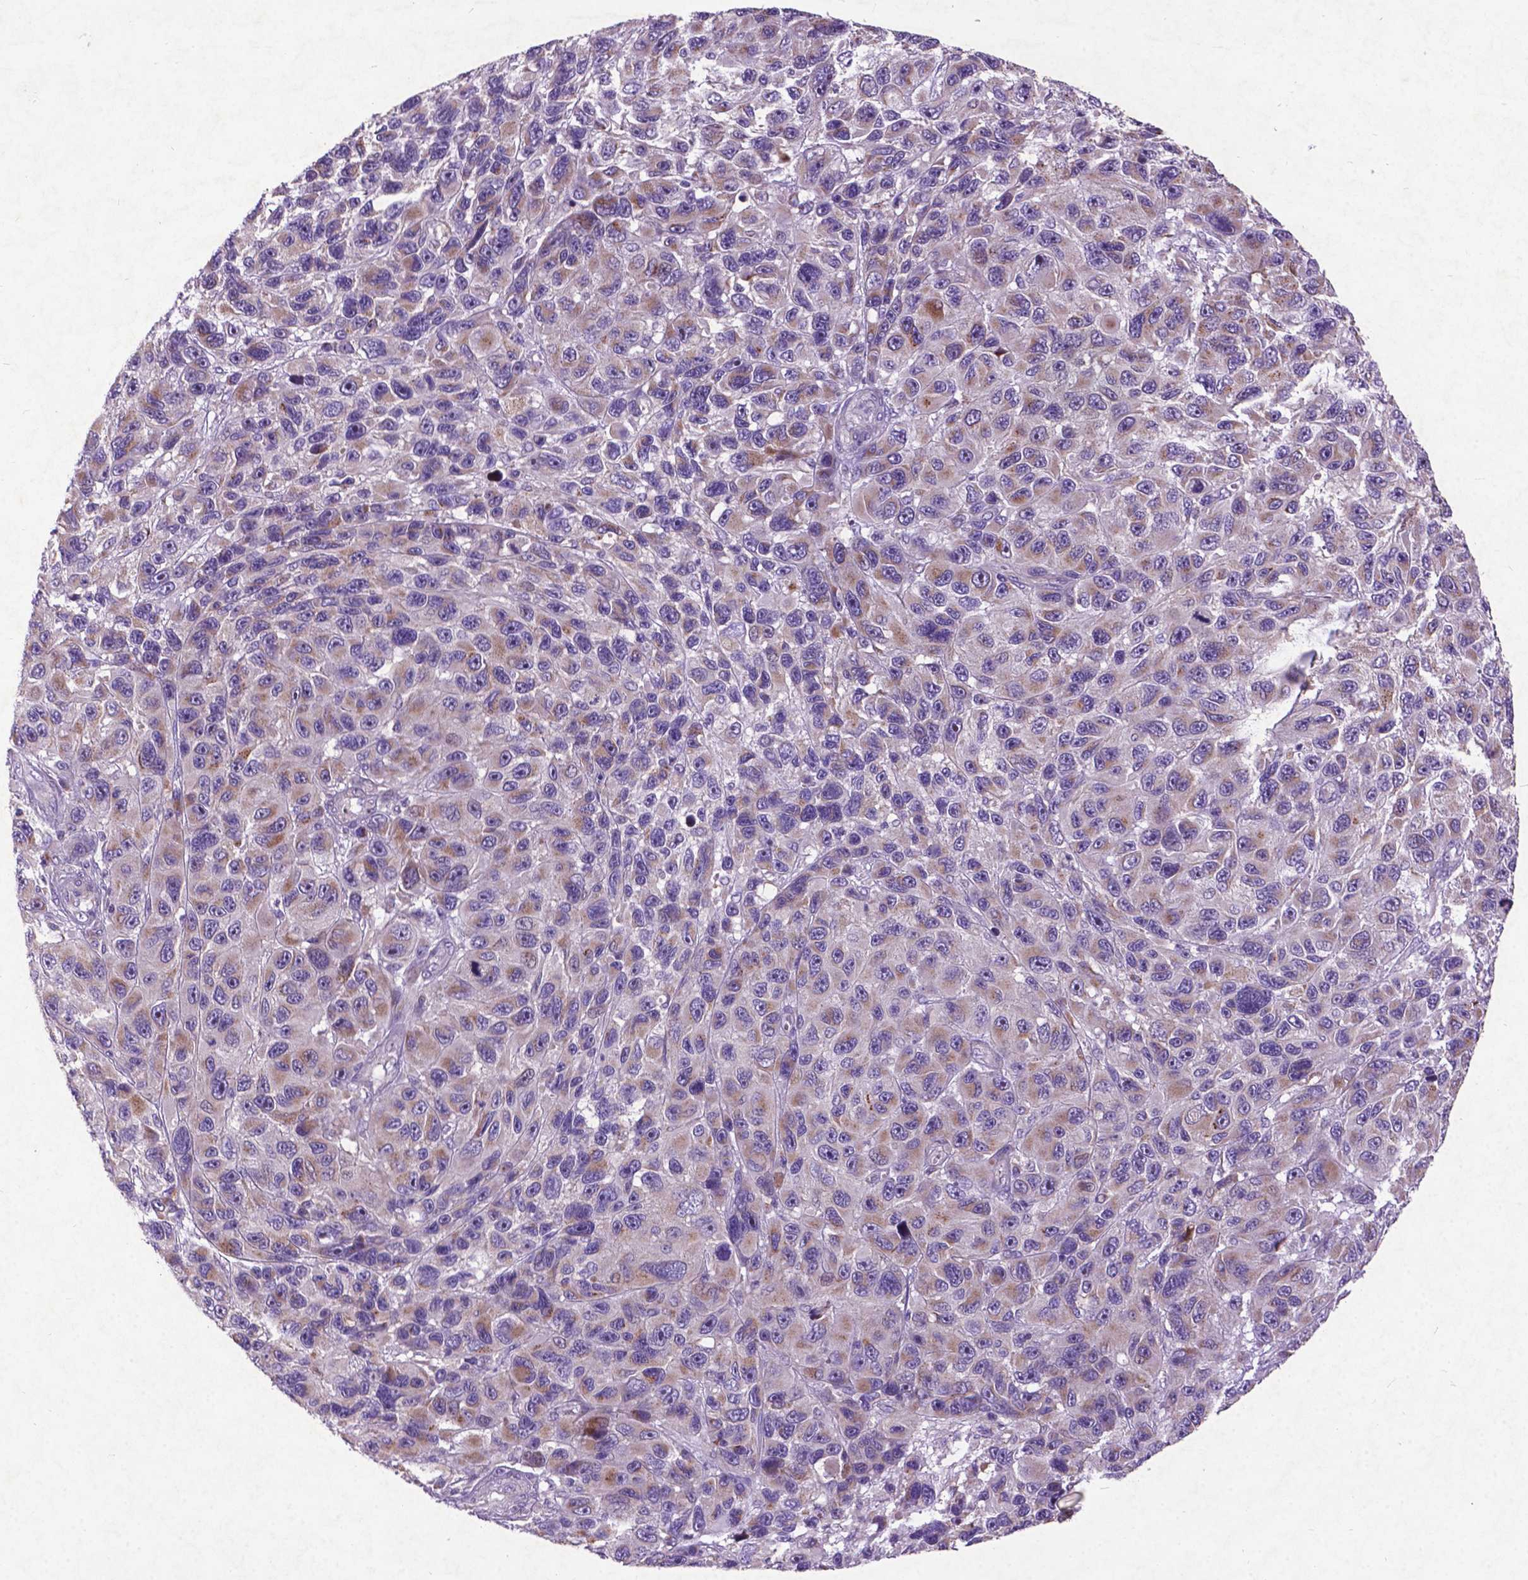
{"staining": {"intensity": "weak", "quantity": ">75%", "location": "cytoplasmic/membranous"}, "tissue": "melanoma", "cell_type": "Tumor cells", "image_type": "cancer", "snomed": [{"axis": "morphology", "description": "Malignant melanoma, NOS"}, {"axis": "topography", "description": "Skin"}], "caption": "Protein staining demonstrates weak cytoplasmic/membranous expression in about >75% of tumor cells in melanoma.", "gene": "ATG4D", "patient": {"sex": "male", "age": 53}}